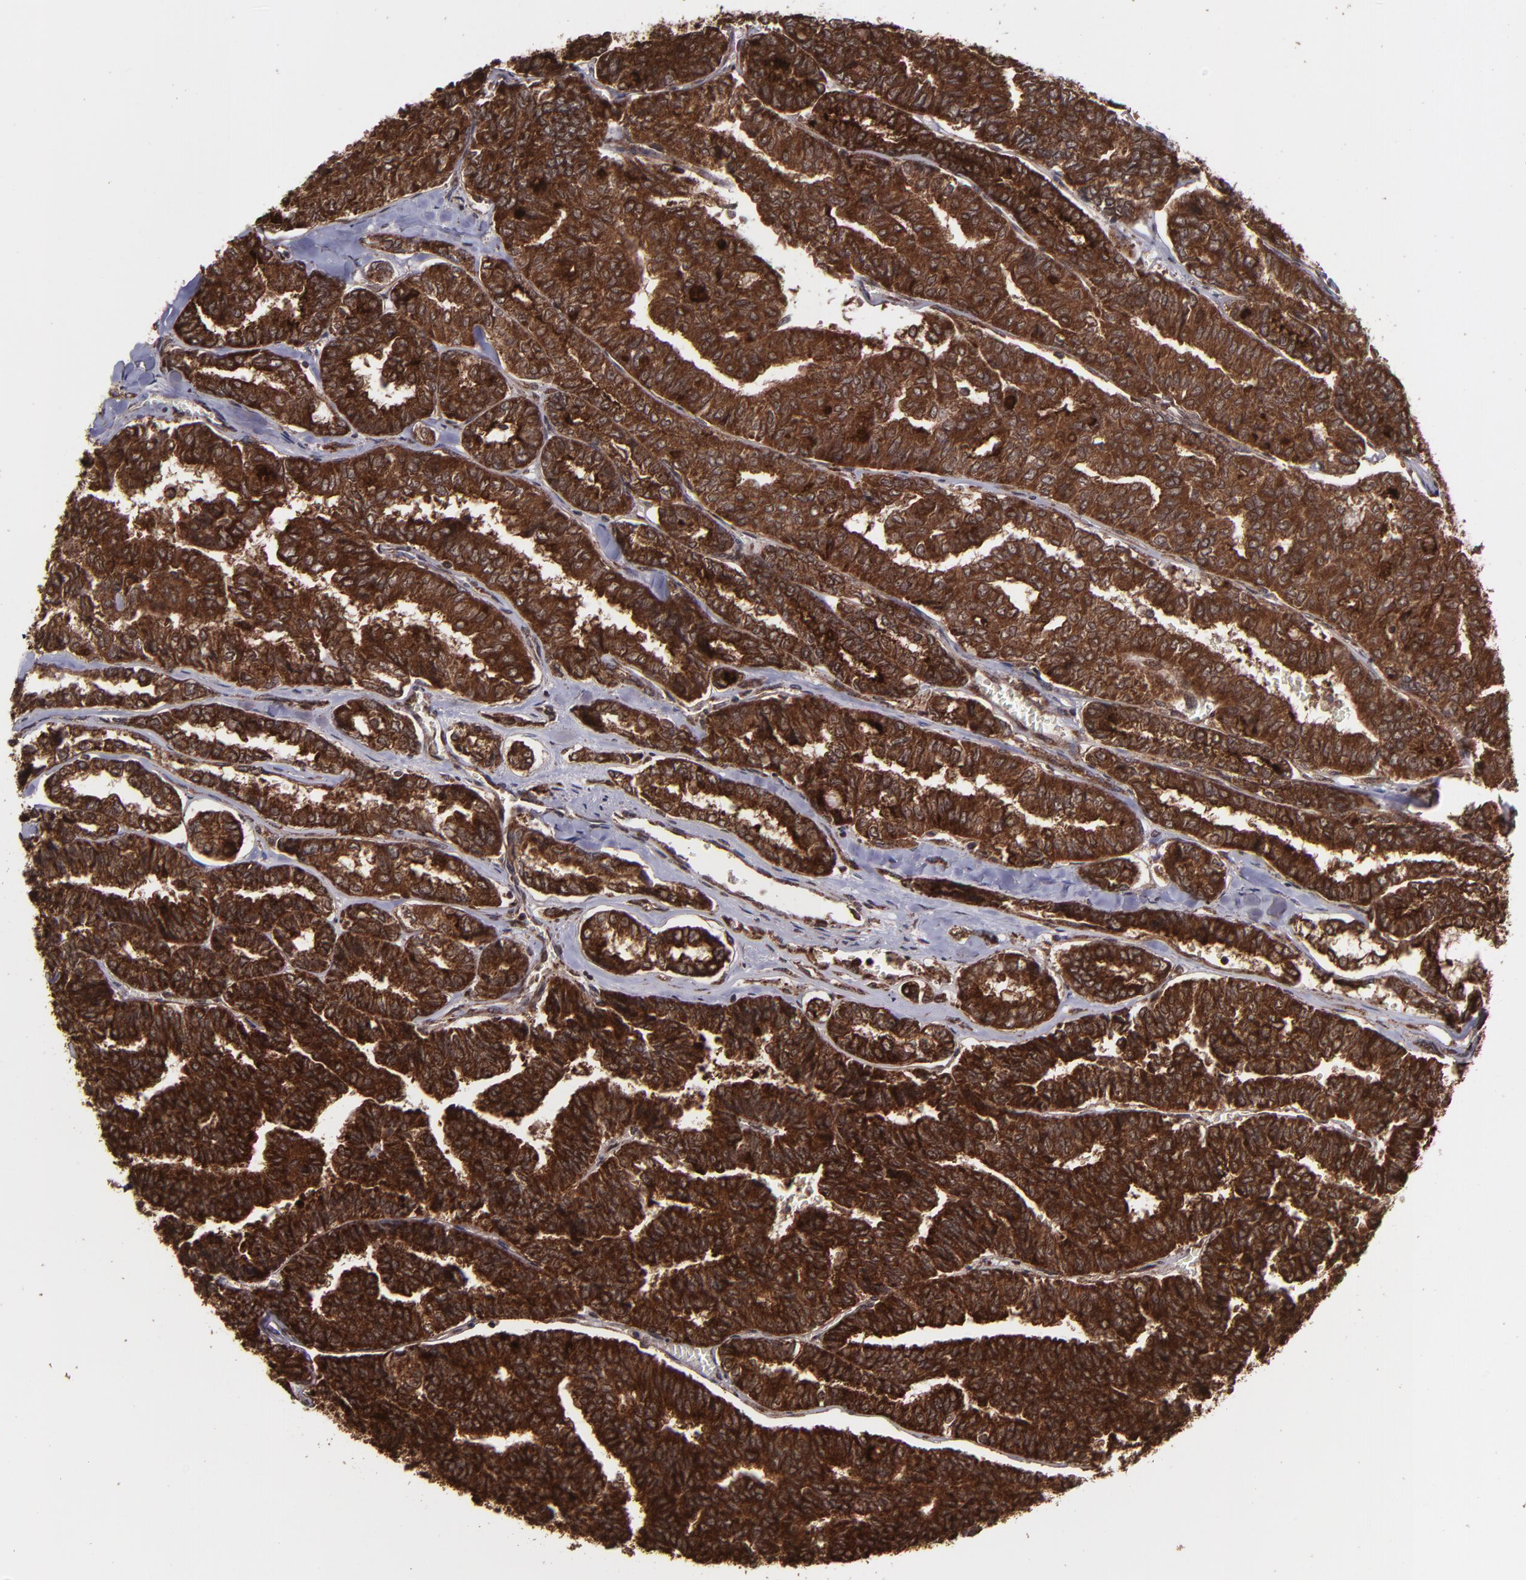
{"staining": {"intensity": "strong", "quantity": ">75%", "location": "cytoplasmic/membranous,nuclear"}, "tissue": "thyroid cancer", "cell_type": "Tumor cells", "image_type": "cancer", "snomed": [{"axis": "morphology", "description": "Papillary adenocarcinoma, NOS"}, {"axis": "topography", "description": "Thyroid gland"}], "caption": "Human papillary adenocarcinoma (thyroid) stained with a brown dye reveals strong cytoplasmic/membranous and nuclear positive staining in about >75% of tumor cells.", "gene": "EIF4ENIF1", "patient": {"sex": "female", "age": 35}}